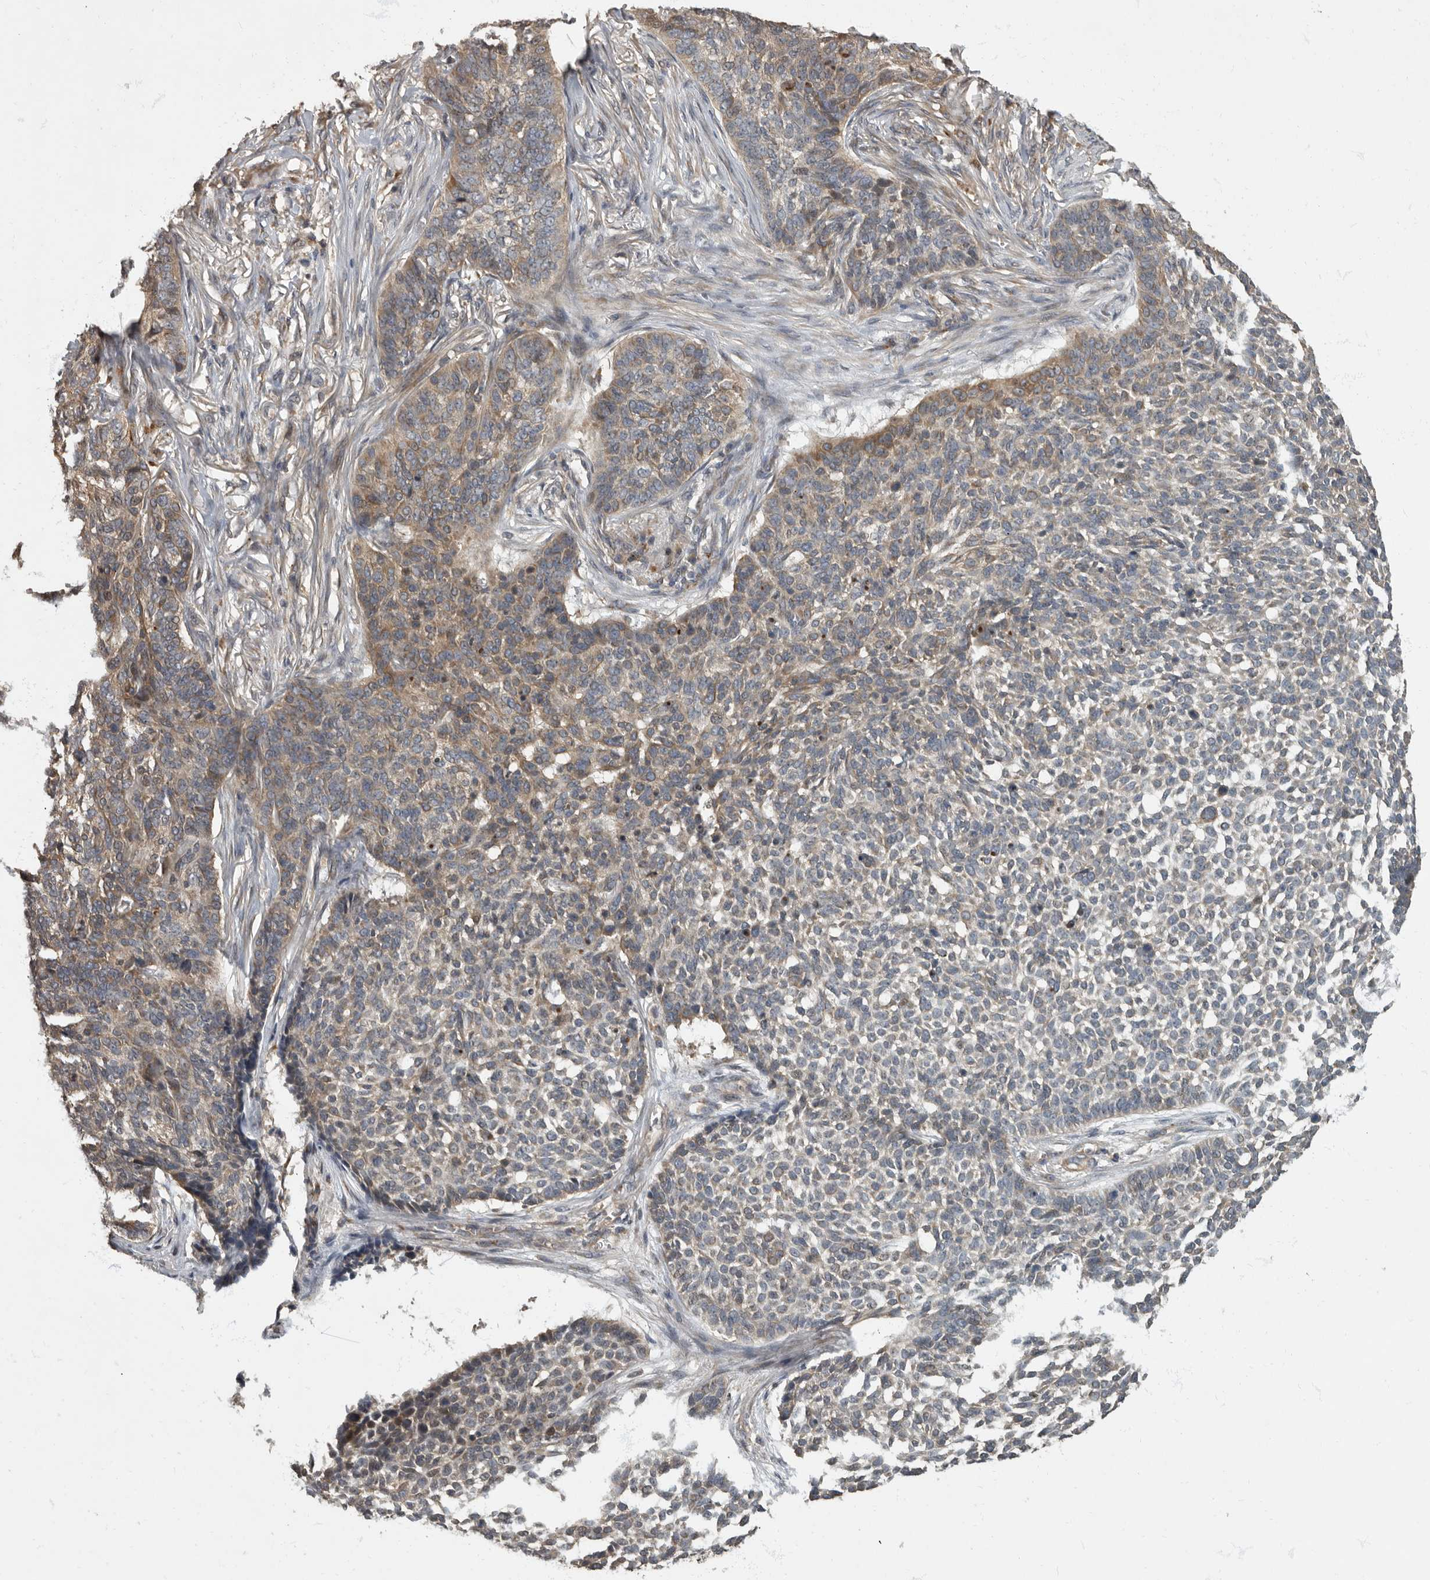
{"staining": {"intensity": "moderate", "quantity": "<25%", "location": "cytoplasmic/membranous"}, "tissue": "skin cancer", "cell_type": "Tumor cells", "image_type": "cancer", "snomed": [{"axis": "morphology", "description": "Basal cell carcinoma"}, {"axis": "topography", "description": "Skin"}], "caption": "Skin basal cell carcinoma tissue reveals moderate cytoplasmic/membranous staining in approximately <25% of tumor cells, visualized by immunohistochemistry.", "gene": "IQCK", "patient": {"sex": "male", "age": 85}}